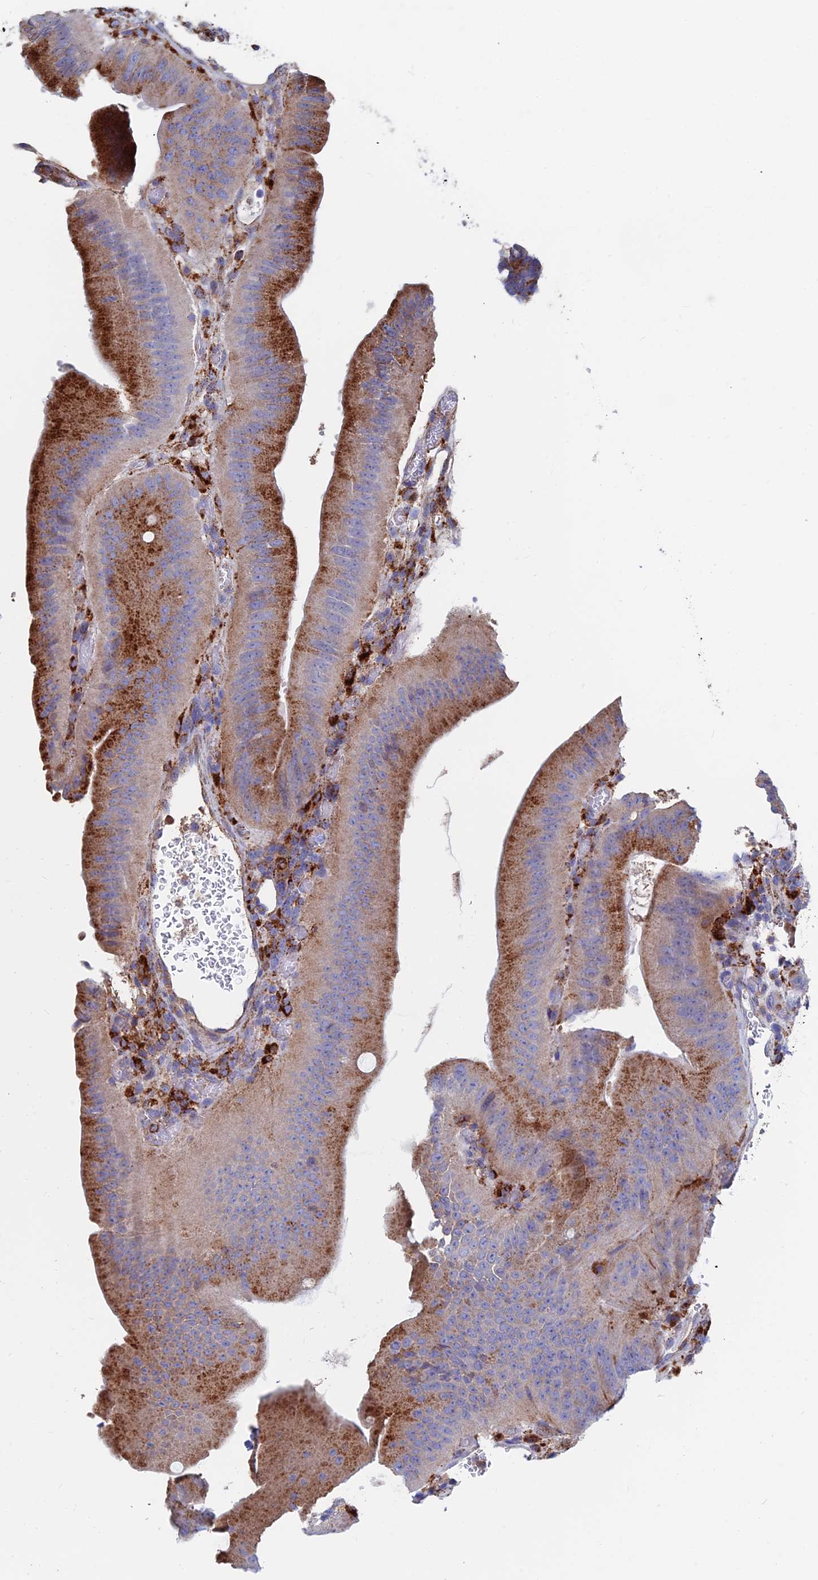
{"staining": {"intensity": "strong", "quantity": ">75%", "location": "cytoplasmic/membranous"}, "tissue": "colorectal cancer", "cell_type": "Tumor cells", "image_type": "cancer", "snomed": [{"axis": "morphology", "description": "Adenocarcinoma, NOS"}, {"axis": "topography", "description": "Colon"}], "caption": "Brown immunohistochemical staining in human colorectal cancer demonstrates strong cytoplasmic/membranous staining in approximately >75% of tumor cells.", "gene": "SPNS1", "patient": {"sex": "female", "age": 43}}